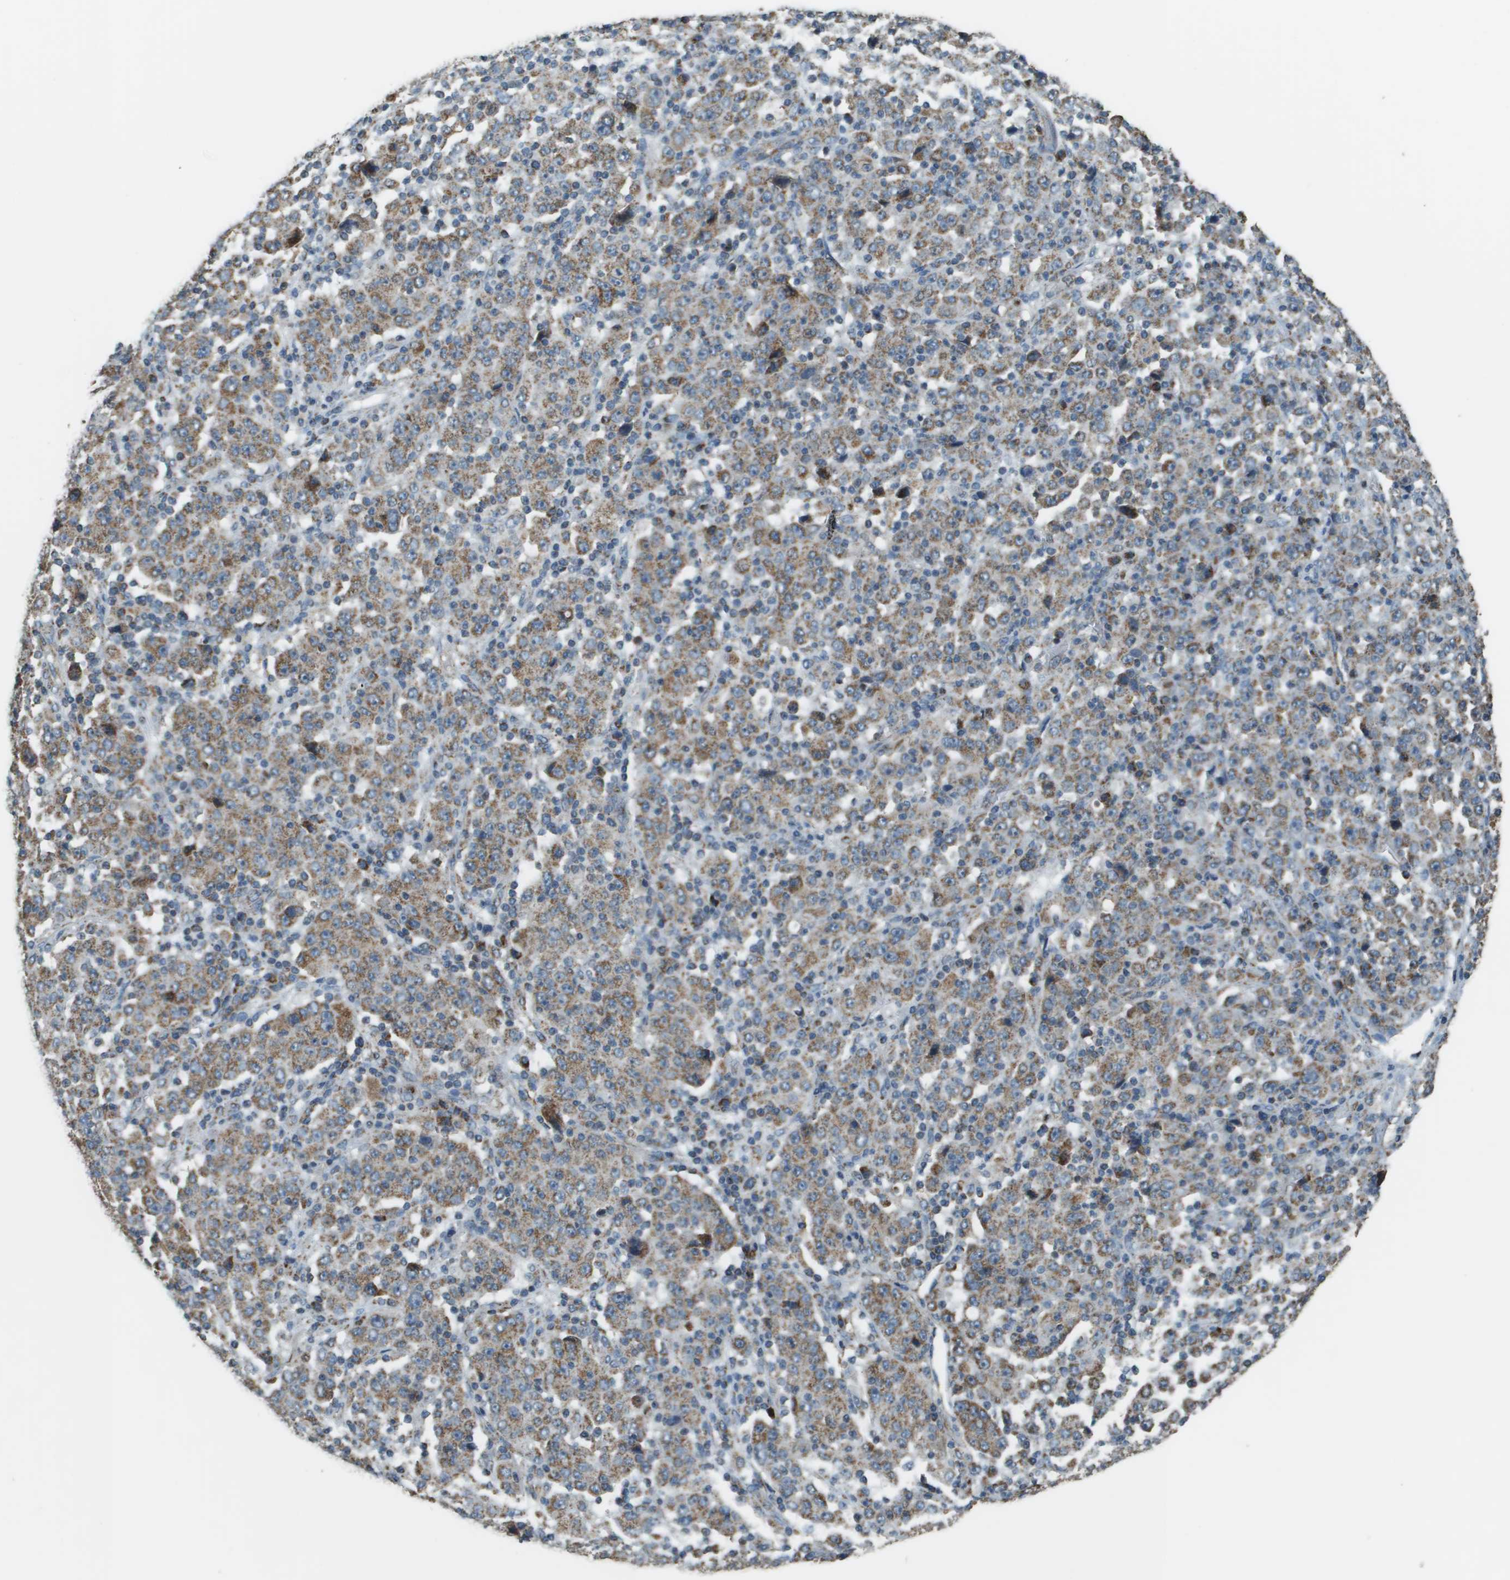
{"staining": {"intensity": "moderate", "quantity": ">75%", "location": "cytoplasmic/membranous"}, "tissue": "stomach cancer", "cell_type": "Tumor cells", "image_type": "cancer", "snomed": [{"axis": "morphology", "description": "Normal tissue, NOS"}, {"axis": "morphology", "description": "Adenocarcinoma, NOS"}, {"axis": "topography", "description": "Stomach, upper"}, {"axis": "topography", "description": "Stomach"}], "caption": "An IHC image of neoplastic tissue is shown. Protein staining in brown labels moderate cytoplasmic/membranous positivity in adenocarcinoma (stomach) within tumor cells.", "gene": "FH", "patient": {"sex": "male", "age": 59}}